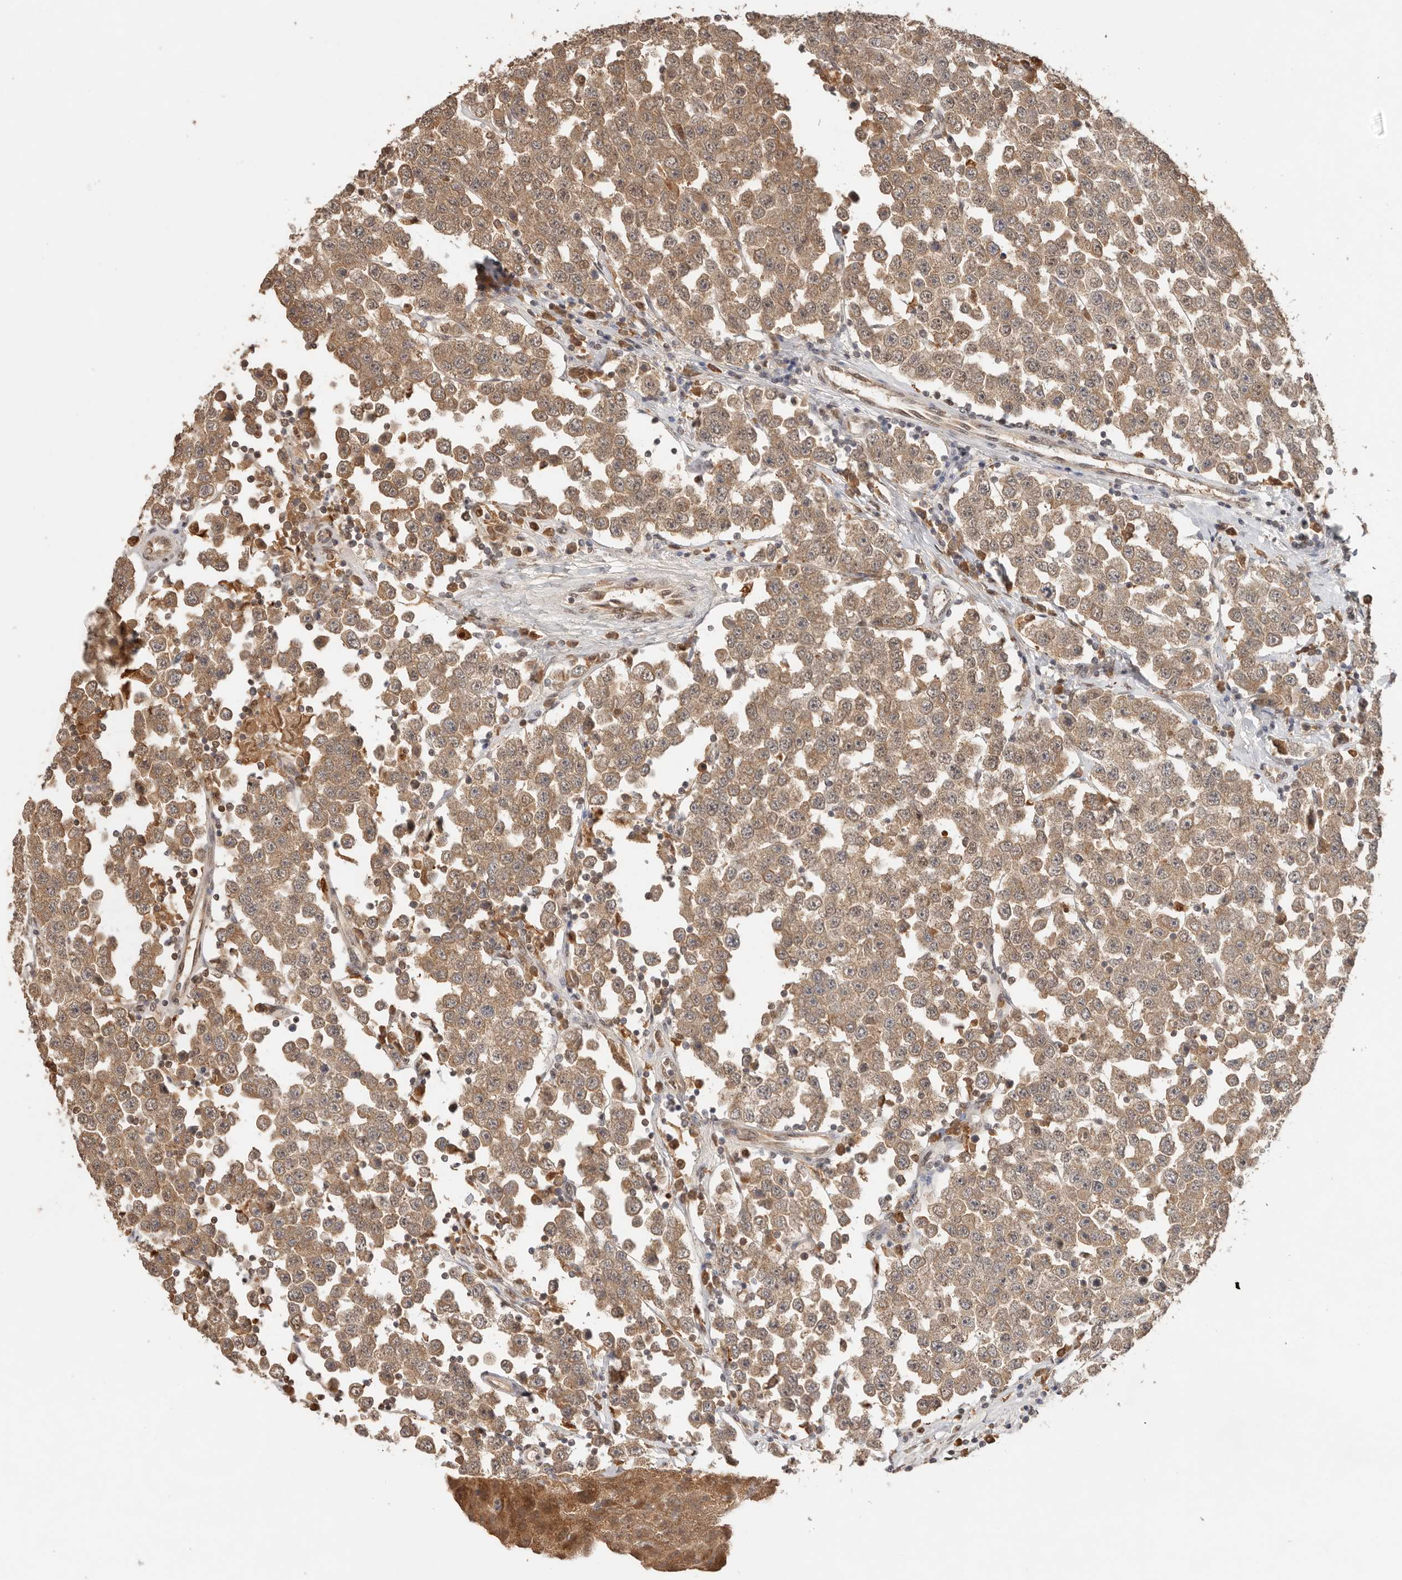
{"staining": {"intensity": "moderate", "quantity": ">75%", "location": "cytoplasmic/membranous"}, "tissue": "testis cancer", "cell_type": "Tumor cells", "image_type": "cancer", "snomed": [{"axis": "morphology", "description": "Seminoma, NOS"}, {"axis": "topography", "description": "Testis"}], "caption": "IHC of seminoma (testis) reveals medium levels of moderate cytoplasmic/membranous positivity in approximately >75% of tumor cells.", "gene": "PSMA5", "patient": {"sex": "male", "age": 28}}